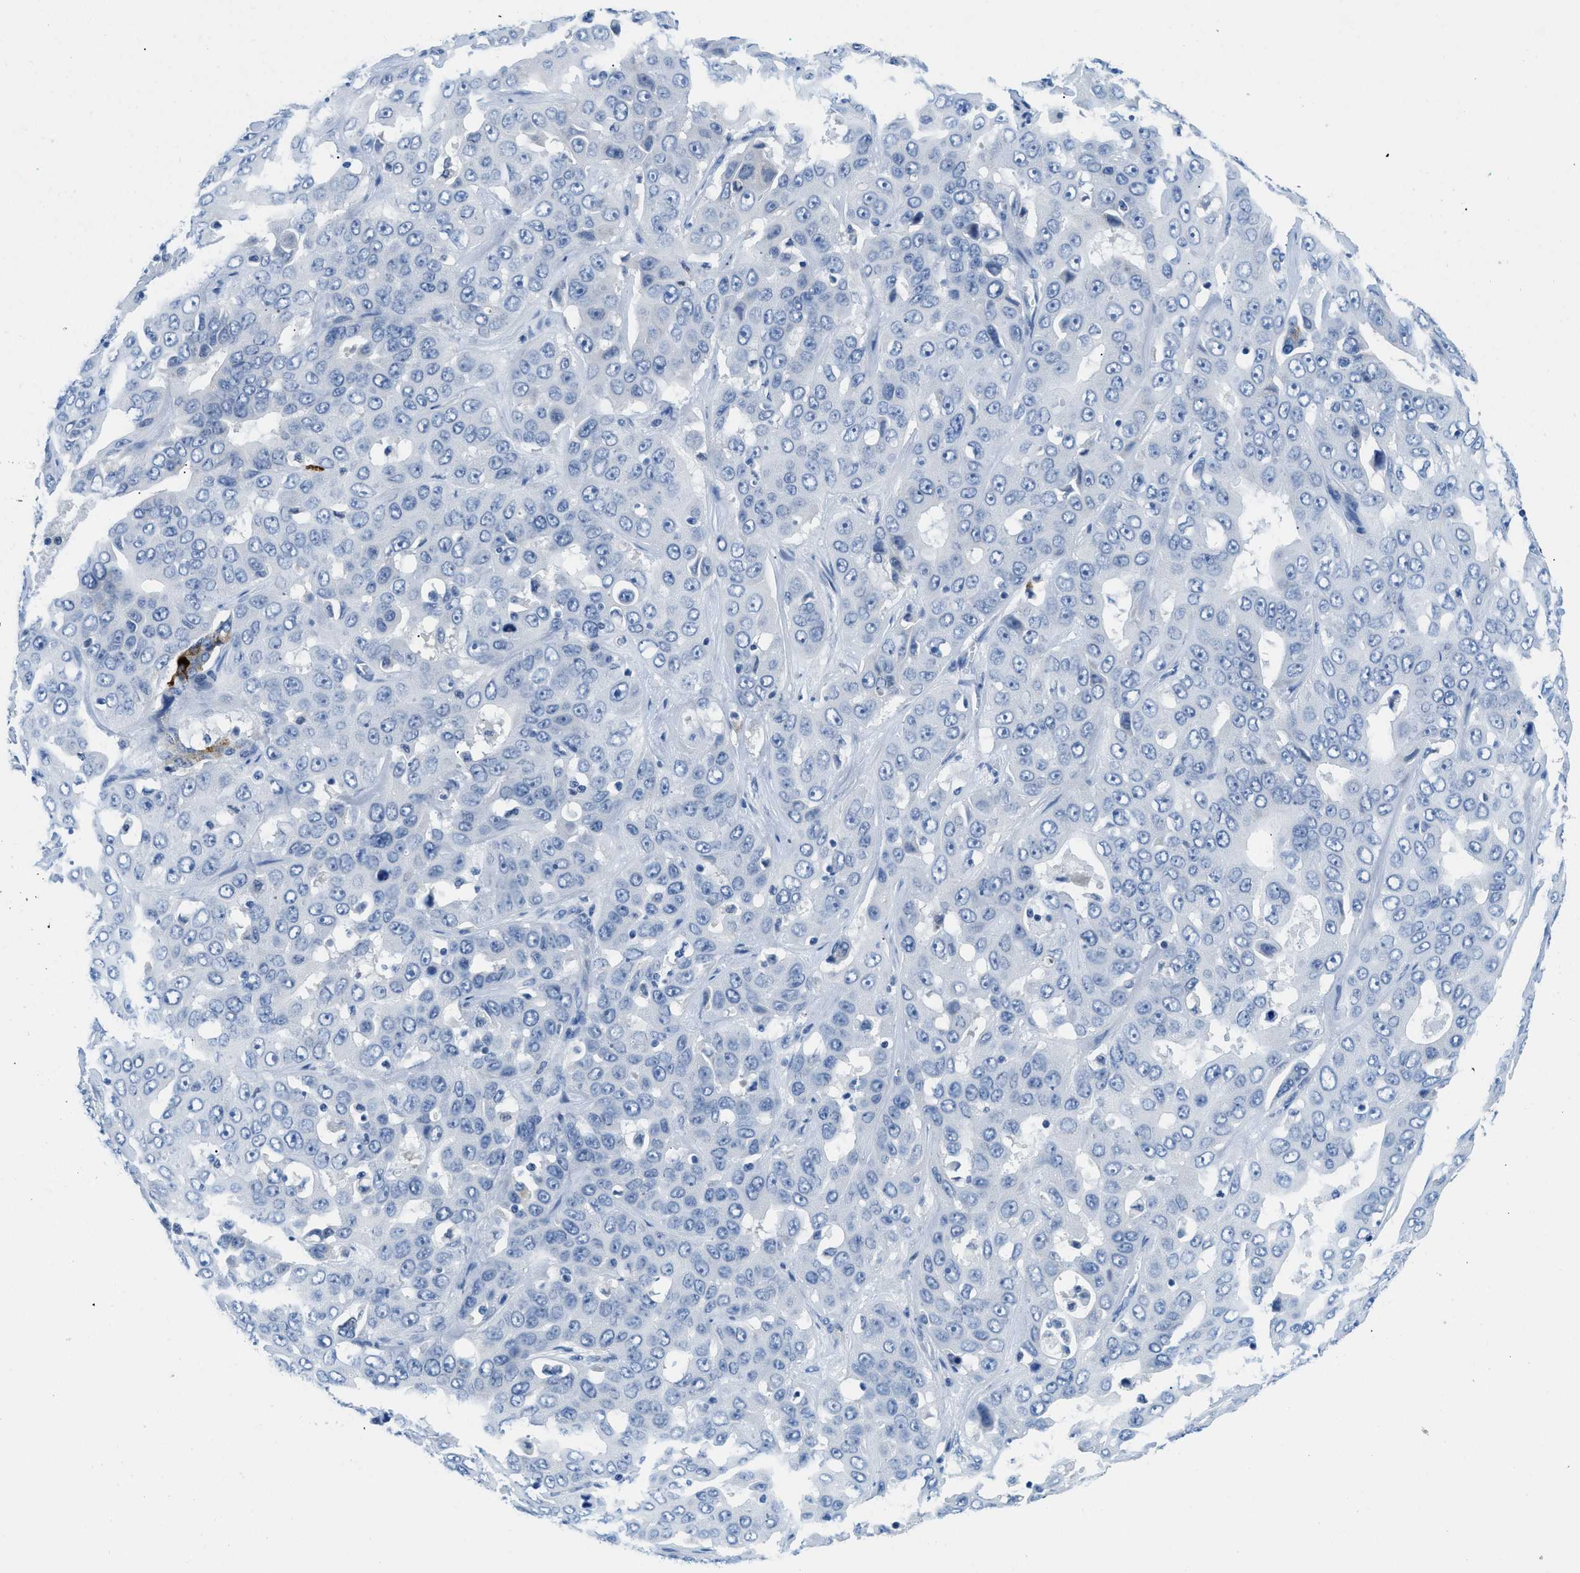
{"staining": {"intensity": "negative", "quantity": "none", "location": "none"}, "tissue": "liver cancer", "cell_type": "Tumor cells", "image_type": "cancer", "snomed": [{"axis": "morphology", "description": "Cholangiocarcinoma"}, {"axis": "topography", "description": "Liver"}], "caption": "The photomicrograph displays no significant expression in tumor cells of liver cholangiocarcinoma. (Brightfield microscopy of DAB (3,3'-diaminobenzidine) IHC at high magnification).", "gene": "MBL2", "patient": {"sex": "female", "age": 52}}